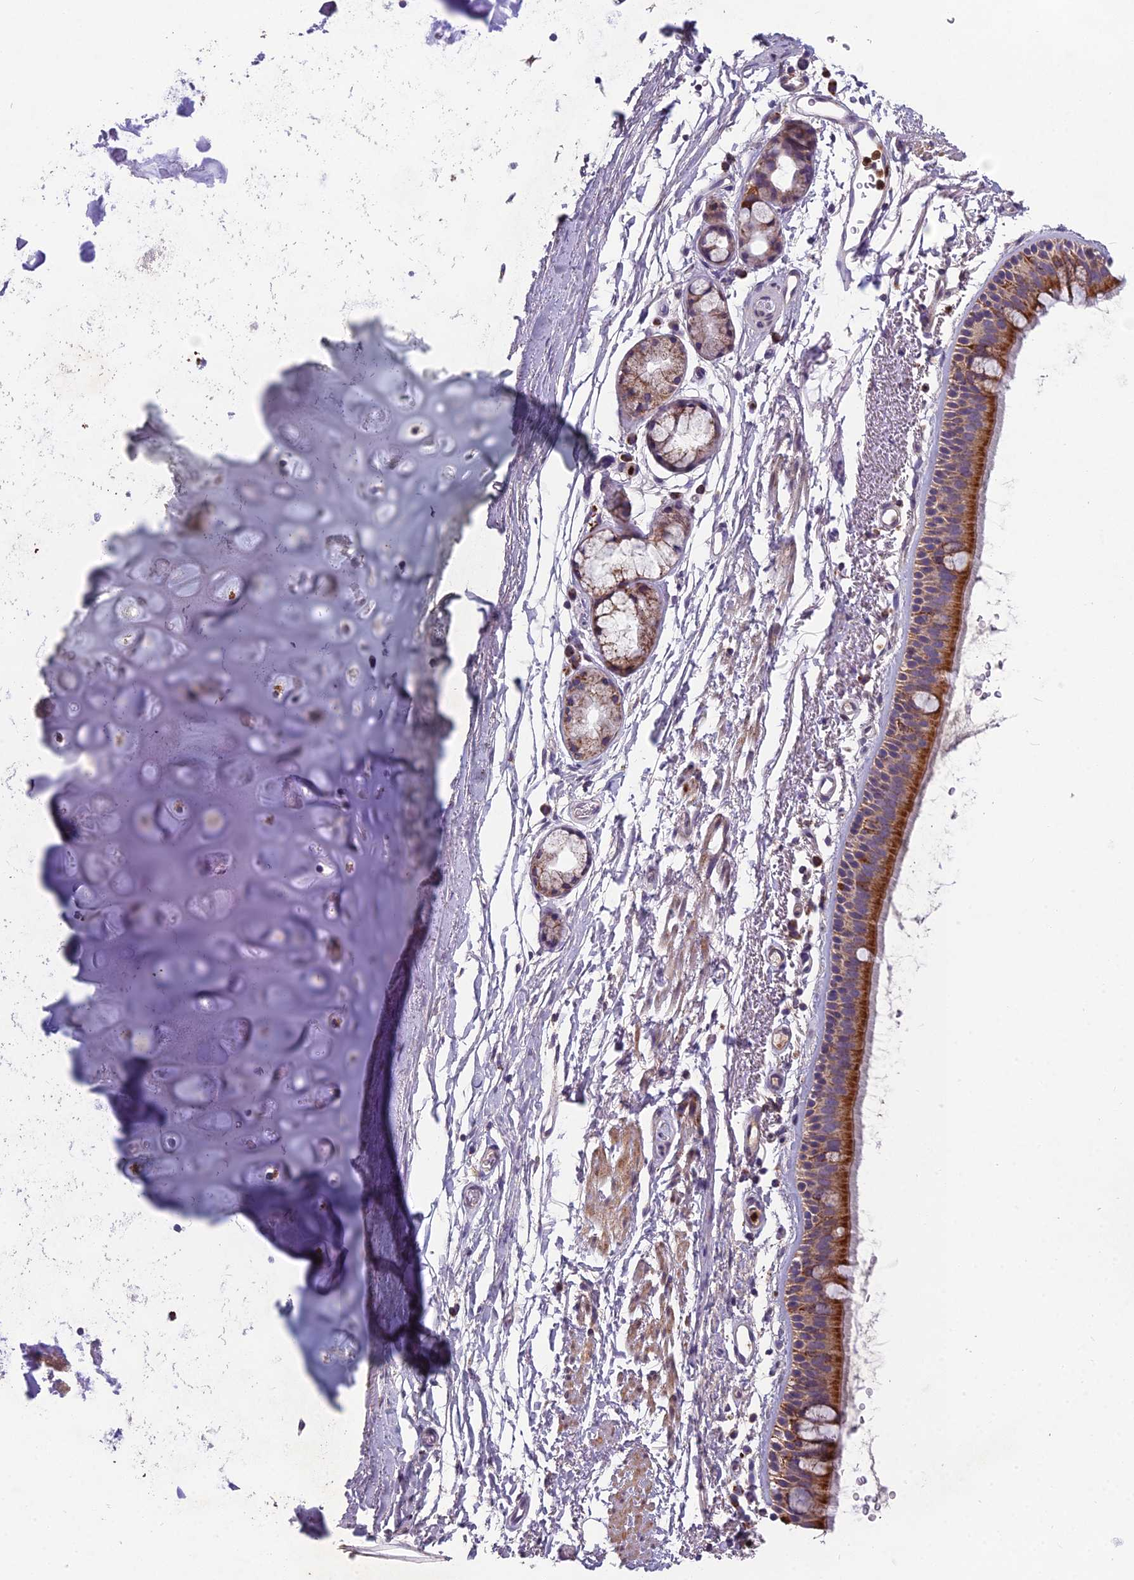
{"staining": {"intensity": "moderate", "quantity": "25%-75%", "location": "cytoplasmic/membranous"}, "tissue": "bronchus", "cell_type": "Respiratory epithelial cells", "image_type": "normal", "snomed": [{"axis": "morphology", "description": "Normal tissue, NOS"}, {"axis": "topography", "description": "Lymph node"}, {"axis": "topography", "description": "Bronchus"}], "caption": "Respiratory epithelial cells show moderate cytoplasmic/membranous expression in about 25%-75% of cells in unremarkable bronchus.", "gene": "ENSG00000188897", "patient": {"sex": "female", "age": 70}}